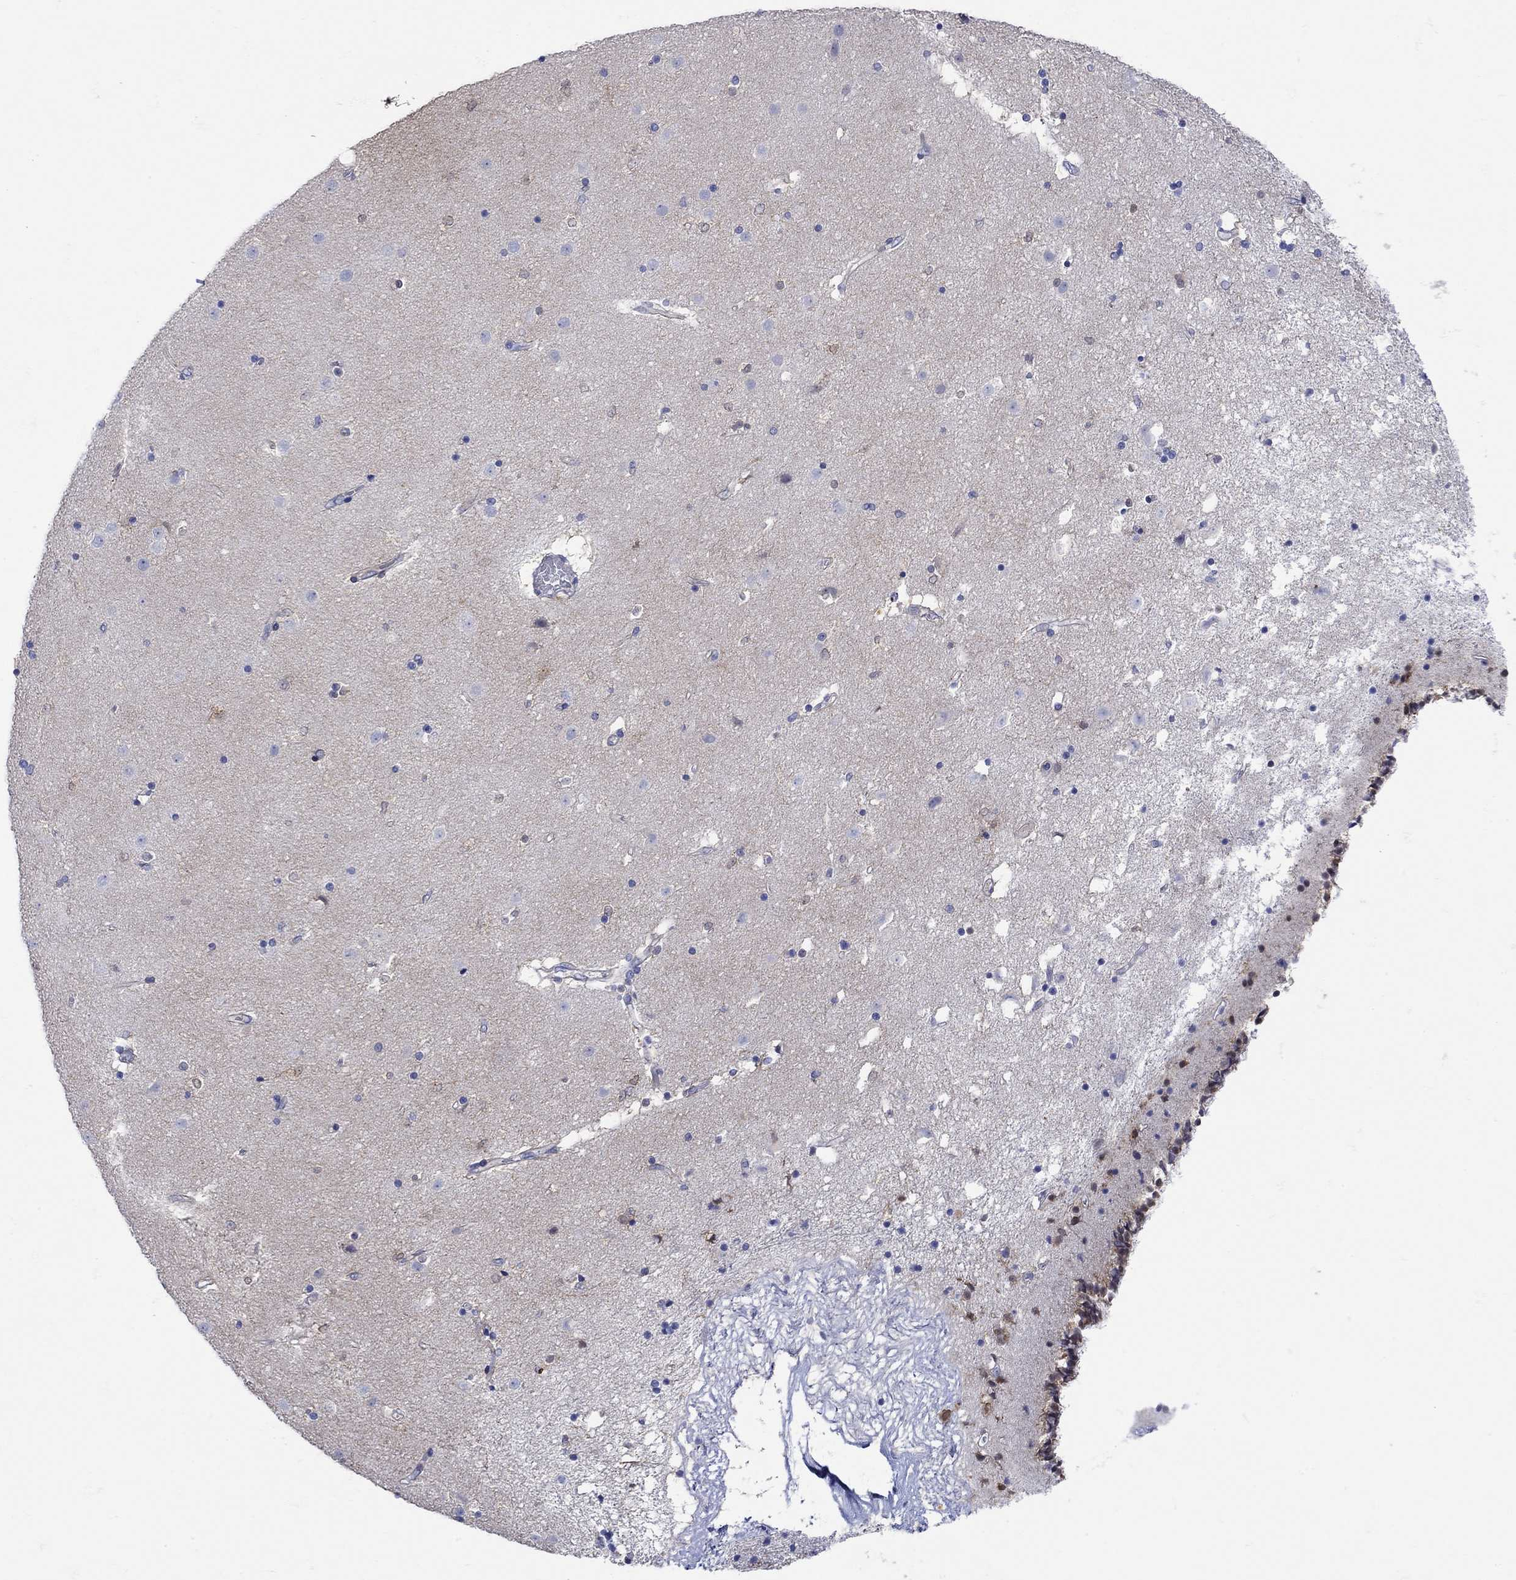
{"staining": {"intensity": "negative", "quantity": "none", "location": "none"}, "tissue": "caudate", "cell_type": "Glial cells", "image_type": "normal", "snomed": [{"axis": "morphology", "description": "Normal tissue, NOS"}, {"axis": "topography", "description": "Lateral ventricle wall"}], "caption": "This is an immunohistochemistry (IHC) histopathology image of benign human caudate. There is no expression in glial cells.", "gene": "MSI1", "patient": {"sex": "female", "age": 71}}